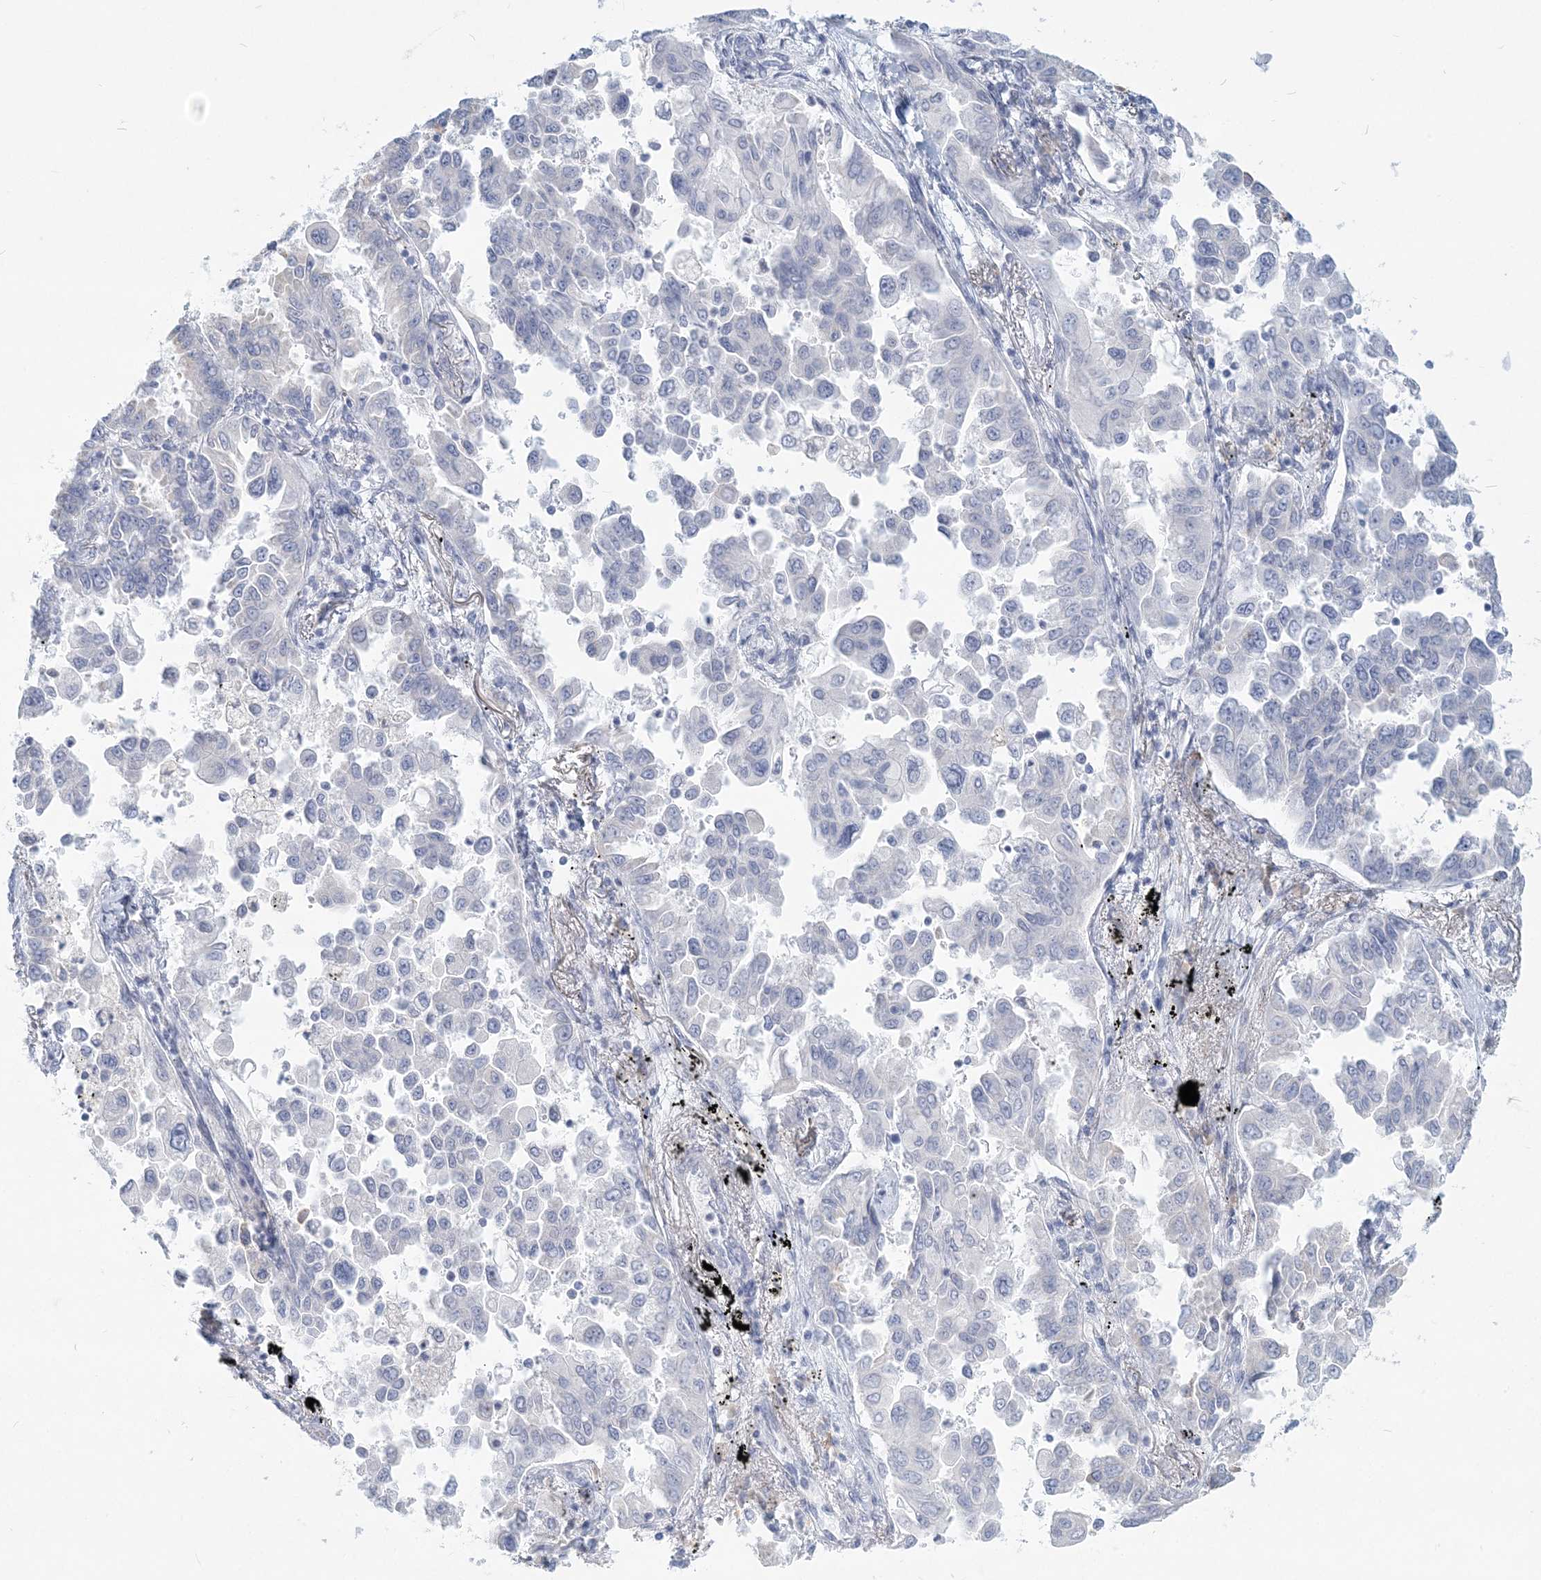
{"staining": {"intensity": "negative", "quantity": "none", "location": "none"}, "tissue": "lung cancer", "cell_type": "Tumor cells", "image_type": "cancer", "snomed": [{"axis": "morphology", "description": "Adenocarcinoma, NOS"}, {"axis": "topography", "description": "Lung"}], "caption": "Tumor cells show no significant expression in lung cancer (adenocarcinoma). (DAB immunohistochemistry visualized using brightfield microscopy, high magnification).", "gene": "CSN1S1", "patient": {"sex": "female", "age": 67}}